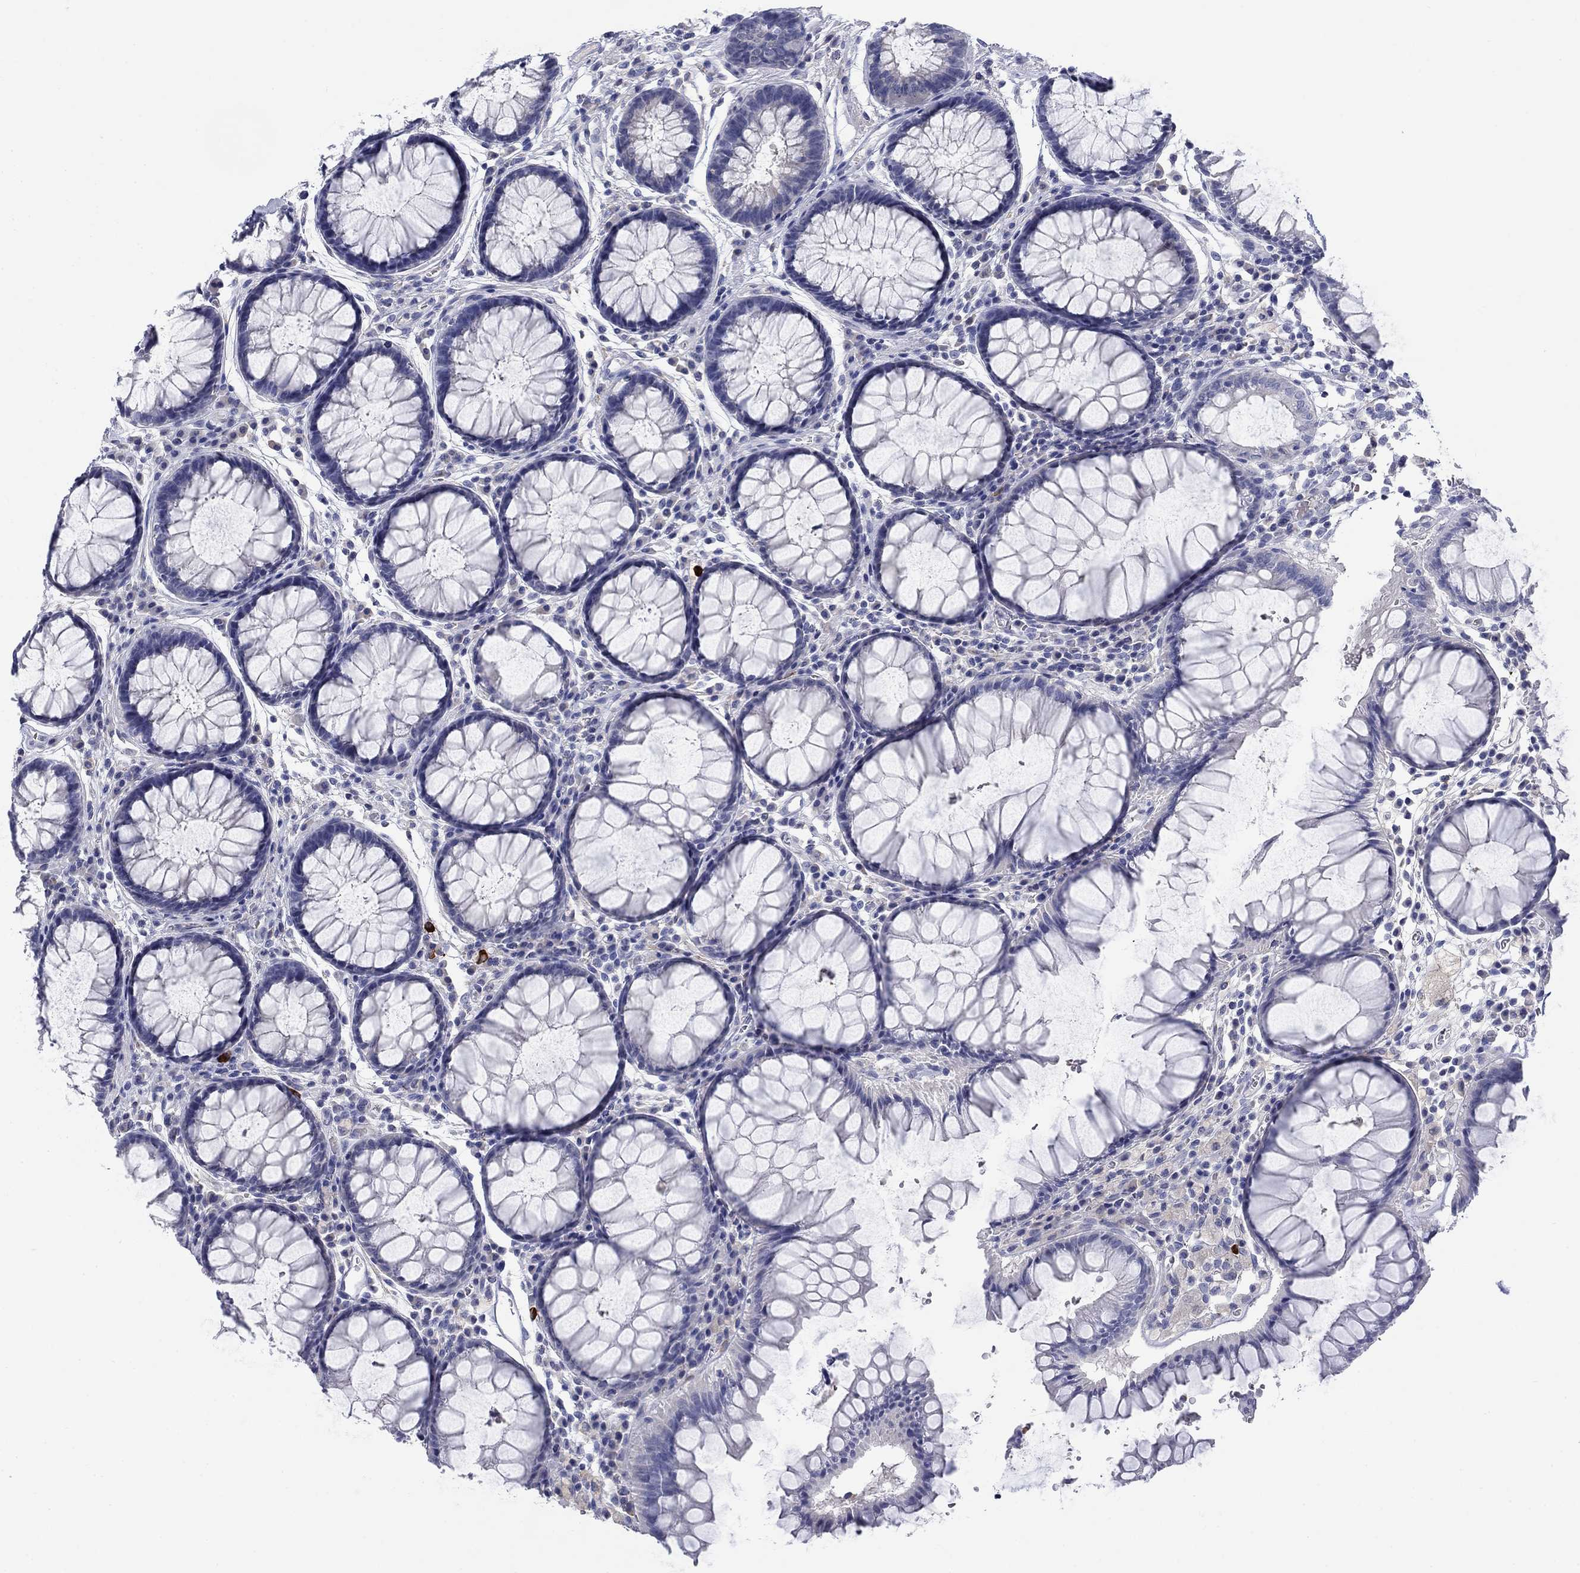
{"staining": {"intensity": "negative", "quantity": "none", "location": "none"}, "tissue": "rectum", "cell_type": "Glandular cells", "image_type": "normal", "snomed": [{"axis": "morphology", "description": "Normal tissue, NOS"}, {"axis": "topography", "description": "Rectum"}], "caption": "DAB immunohistochemical staining of benign human rectum exhibits no significant staining in glandular cells.", "gene": "PTPRZ1", "patient": {"sex": "female", "age": 68}}